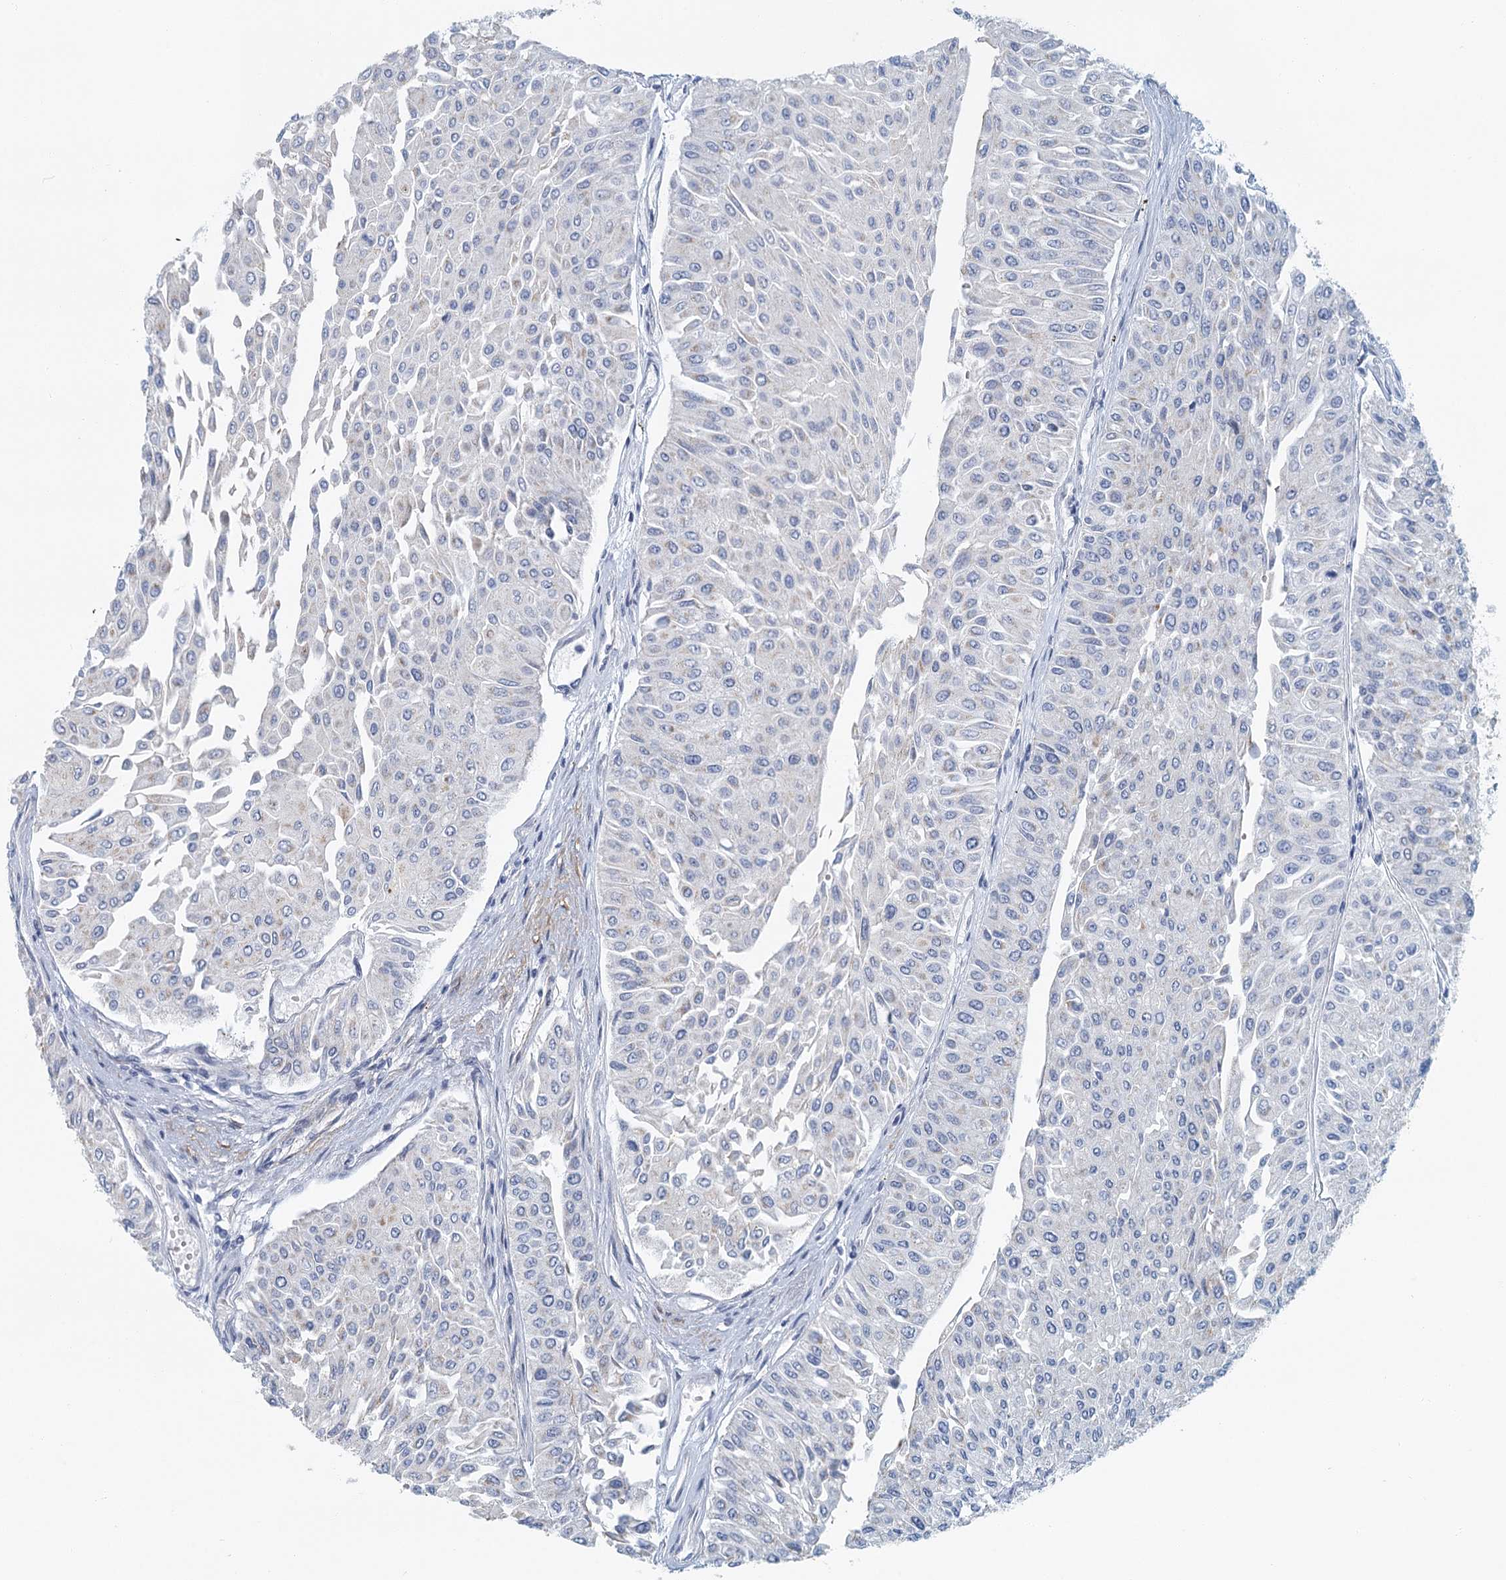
{"staining": {"intensity": "negative", "quantity": "none", "location": "none"}, "tissue": "urothelial cancer", "cell_type": "Tumor cells", "image_type": "cancer", "snomed": [{"axis": "morphology", "description": "Urothelial carcinoma, Low grade"}, {"axis": "topography", "description": "Urinary bladder"}], "caption": "Immunohistochemistry (IHC) photomicrograph of urothelial cancer stained for a protein (brown), which displays no expression in tumor cells.", "gene": "ZNF527", "patient": {"sex": "male", "age": 67}}